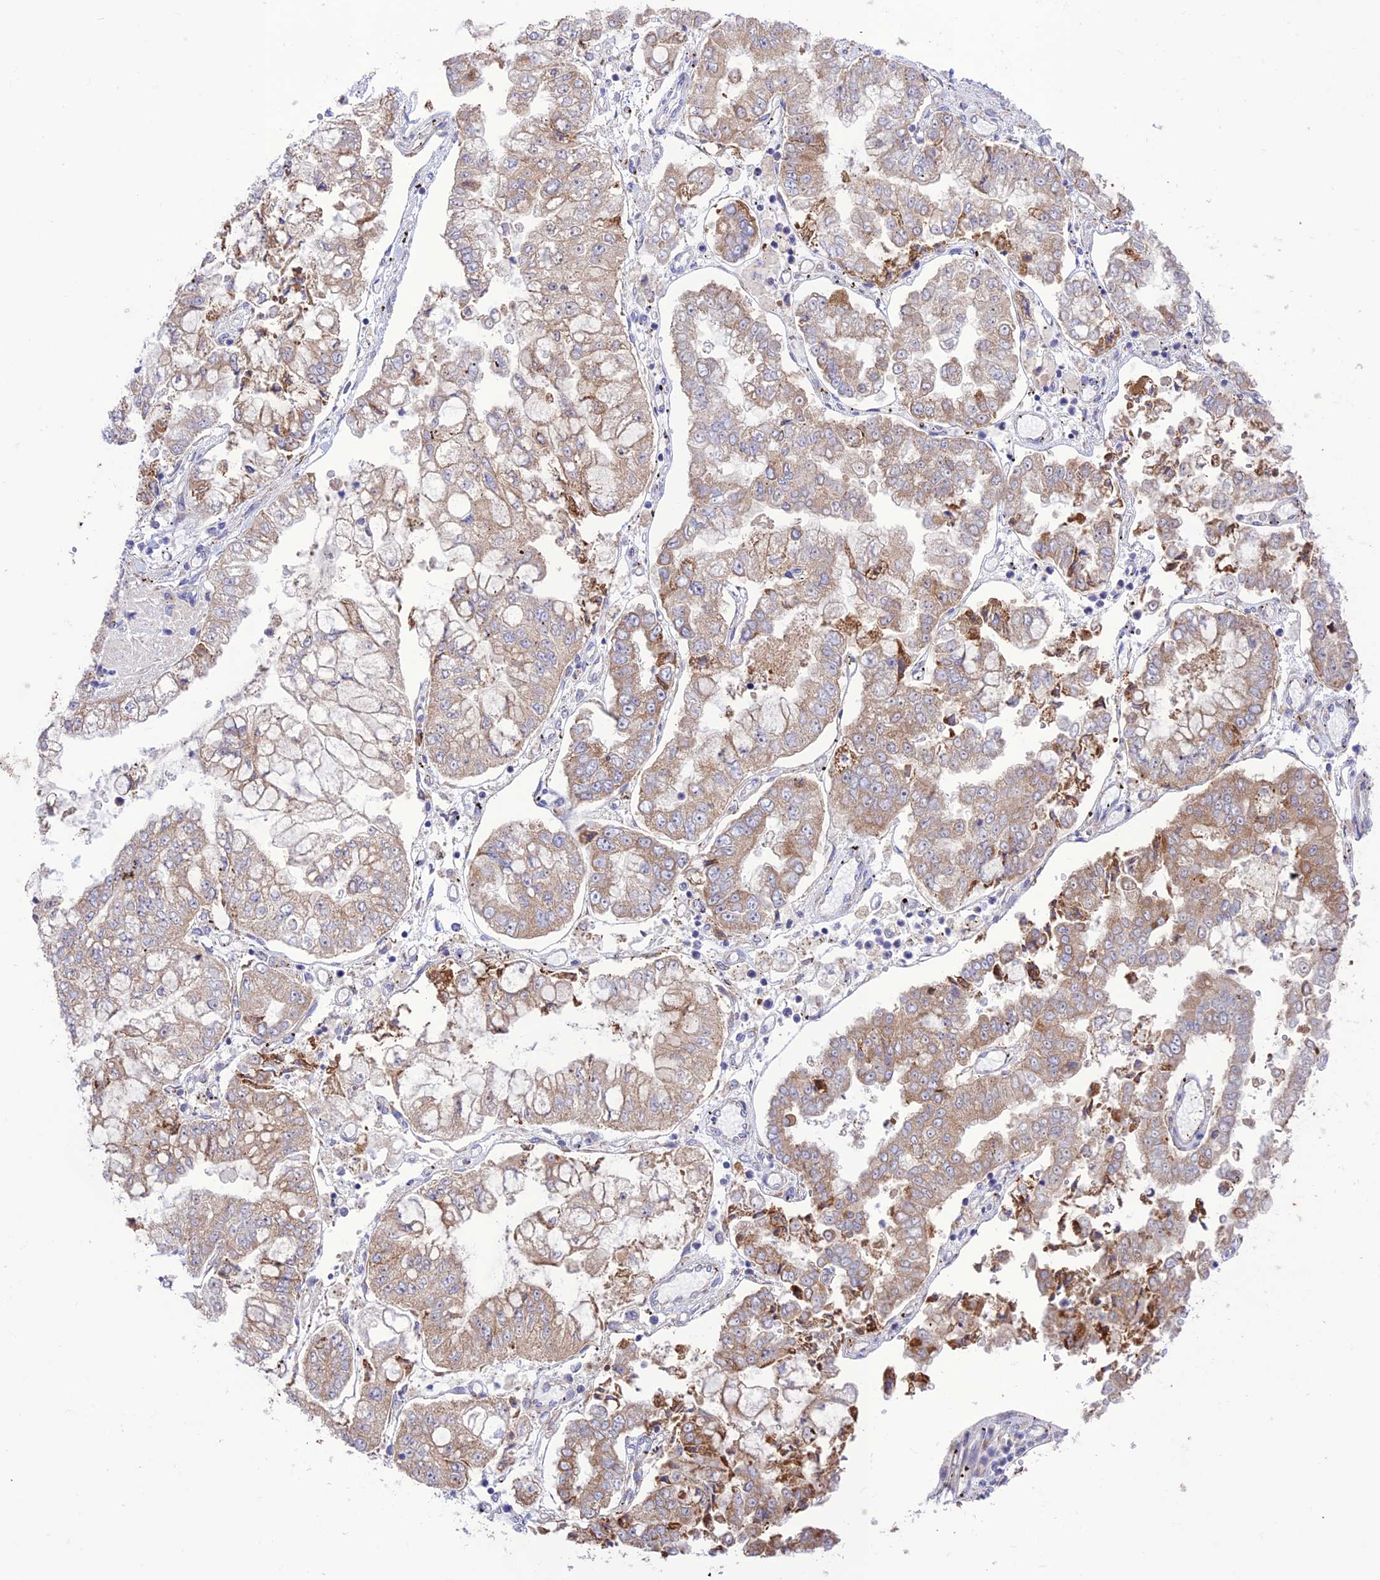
{"staining": {"intensity": "weak", "quantity": ">75%", "location": "cytoplasmic/membranous"}, "tissue": "stomach cancer", "cell_type": "Tumor cells", "image_type": "cancer", "snomed": [{"axis": "morphology", "description": "Adenocarcinoma, NOS"}, {"axis": "topography", "description": "Stomach"}], "caption": "Brown immunohistochemical staining in stomach adenocarcinoma displays weak cytoplasmic/membranous expression in approximately >75% of tumor cells.", "gene": "UAP1L1", "patient": {"sex": "male", "age": 76}}